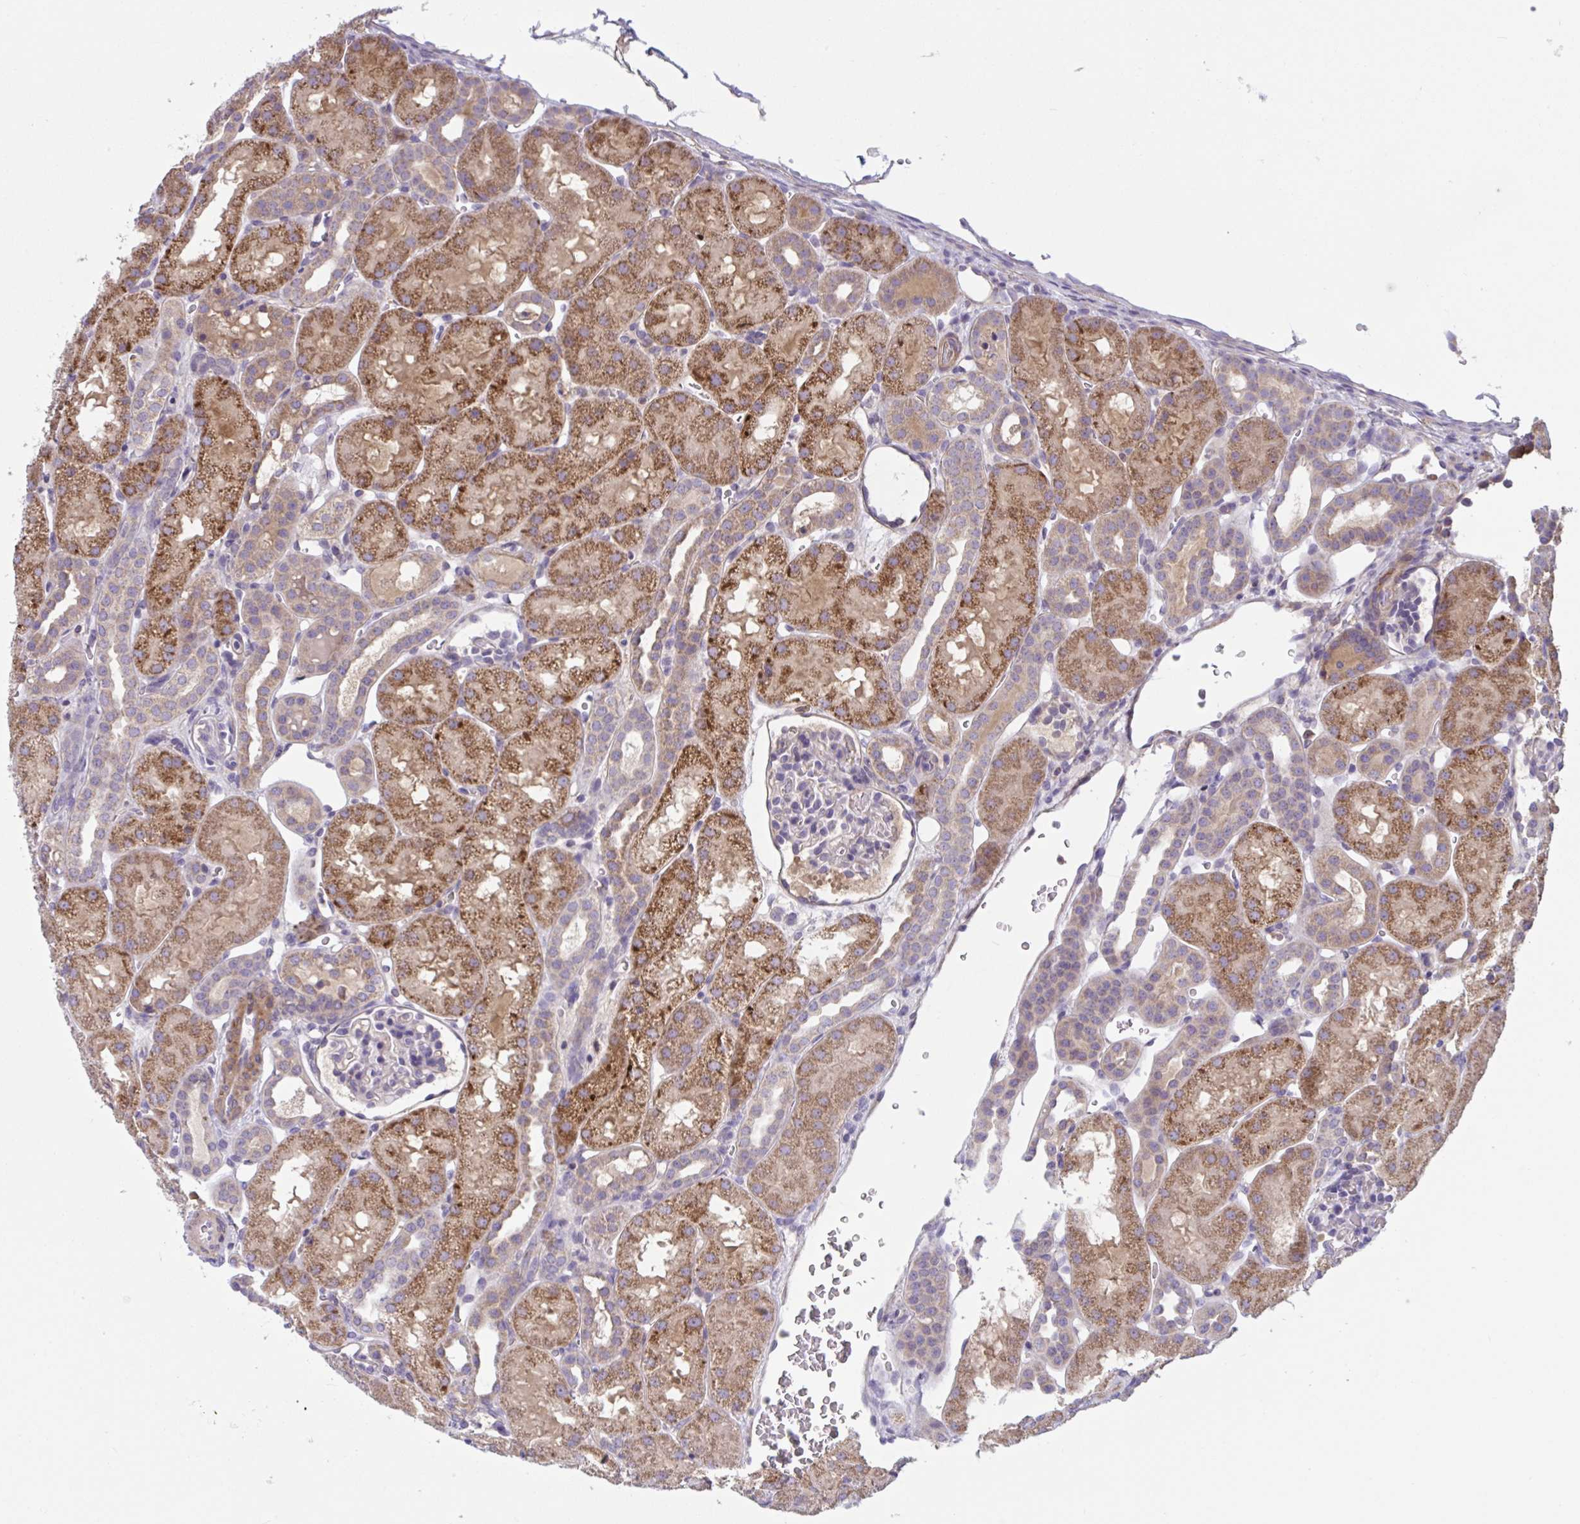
{"staining": {"intensity": "negative", "quantity": "none", "location": "none"}, "tissue": "kidney", "cell_type": "Cells in glomeruli", "image_type": "normal", "snomed": [{"axis": "morphology", "description": "Normal tissue, NOS"}, {"axis": "topography", "description": "Kidney"}], "caption": "Immunohistochemistry of normal kidney exhibits no expression in cells in glomeruli. (Brightfield microscopy of DAB (3,3'-diaminobenzidine) IHC at high magnification).", "gene": "WNT9B", "patient": {"sex": "male", "age": 2}}